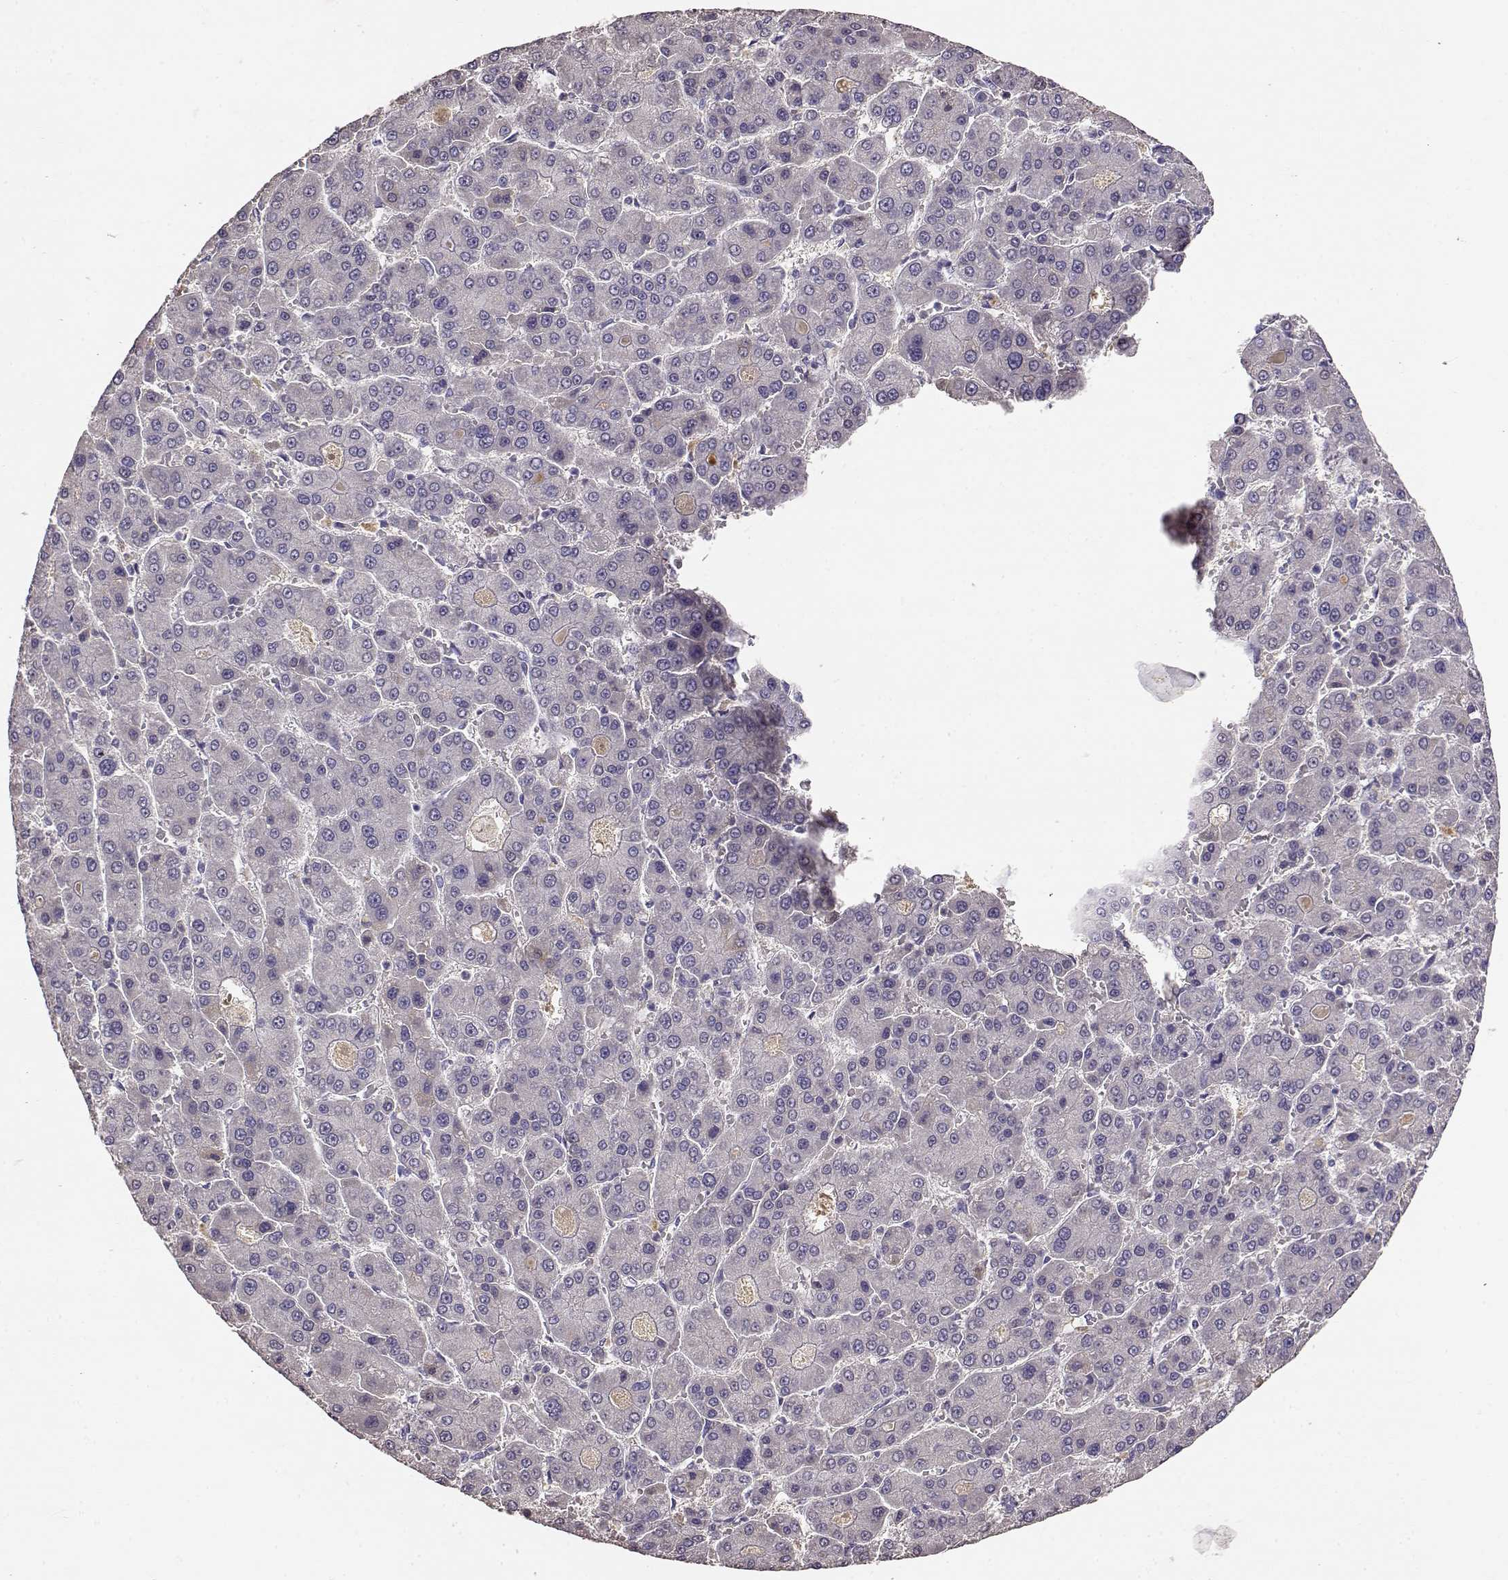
{"staining": {"intensity": "negative", "quantity": "none", "location": "none"}, "tissue": "liver cancer", "cell_type": "Tumor cells", "image_type": "cancer", "snomed": [{"axis": "morphology", "description": "Carcinoma, Hepatocellular, NOS"}, {"axis": "topography", "description": "Liver"}], "caption": "Liver hepatocellular carcinoma stained for a protein using immunohistochemistry (IHC) displays no positivity tumor cells.", "gene": "TACR1", "patient": {"sex": "male", "age": 70}}